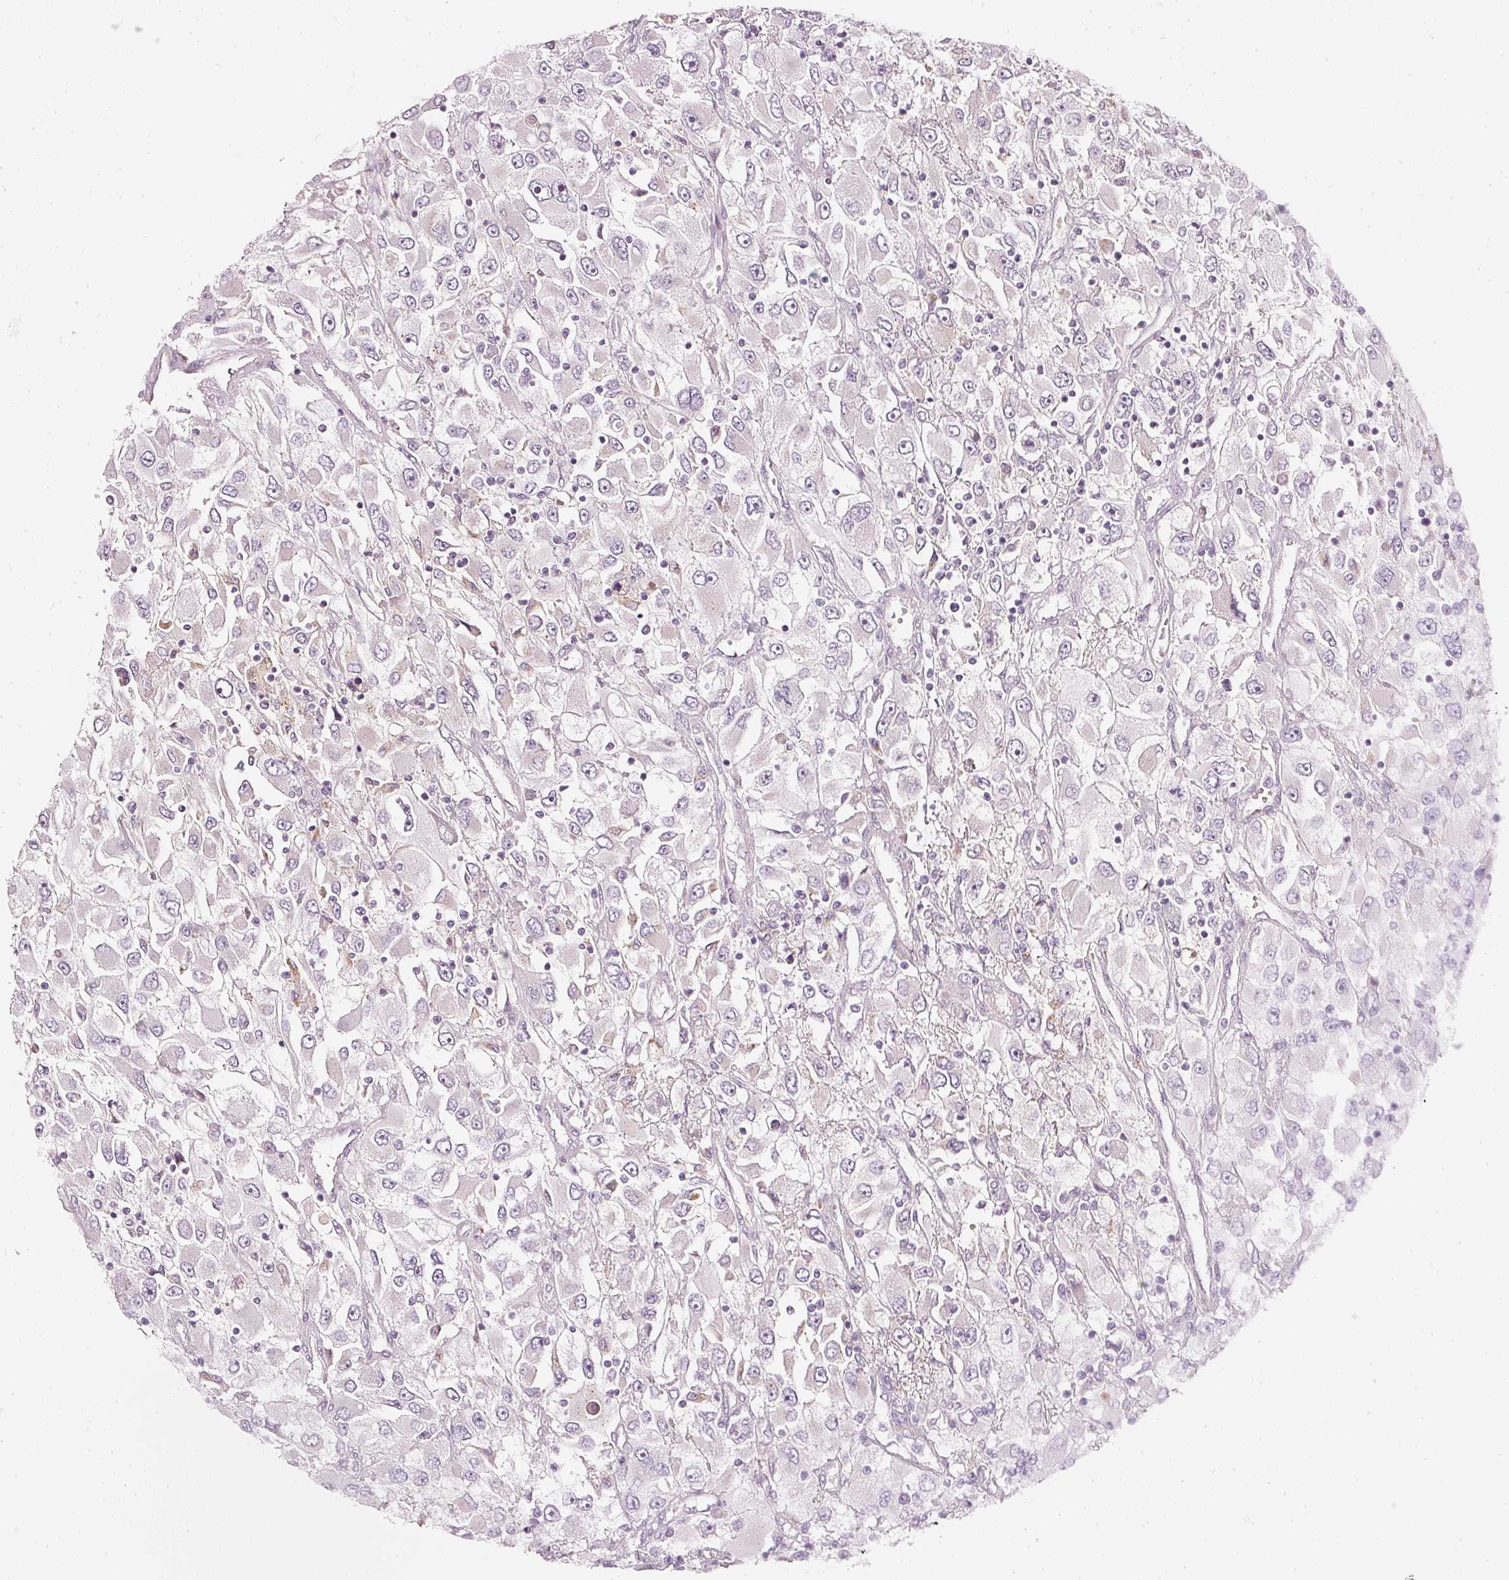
{"staining": {"intensity": "negative", "quantity": "none", "location": "none"}, "tissue": "renal cancer", "cell_type": "Tumor cells", "image_type": "cancer", "snomed": [{"axis": "morphology", "description": "Adenocarcinoma, NOS"}, {"axis": "topography", "description": "Kidney"}], "caption": "A photomicrograph of human adenocarcinoma (renal) is negative for staining in tumor cells.", "gene": "CNP", "patient": {"sex": "female", "age": 52}}